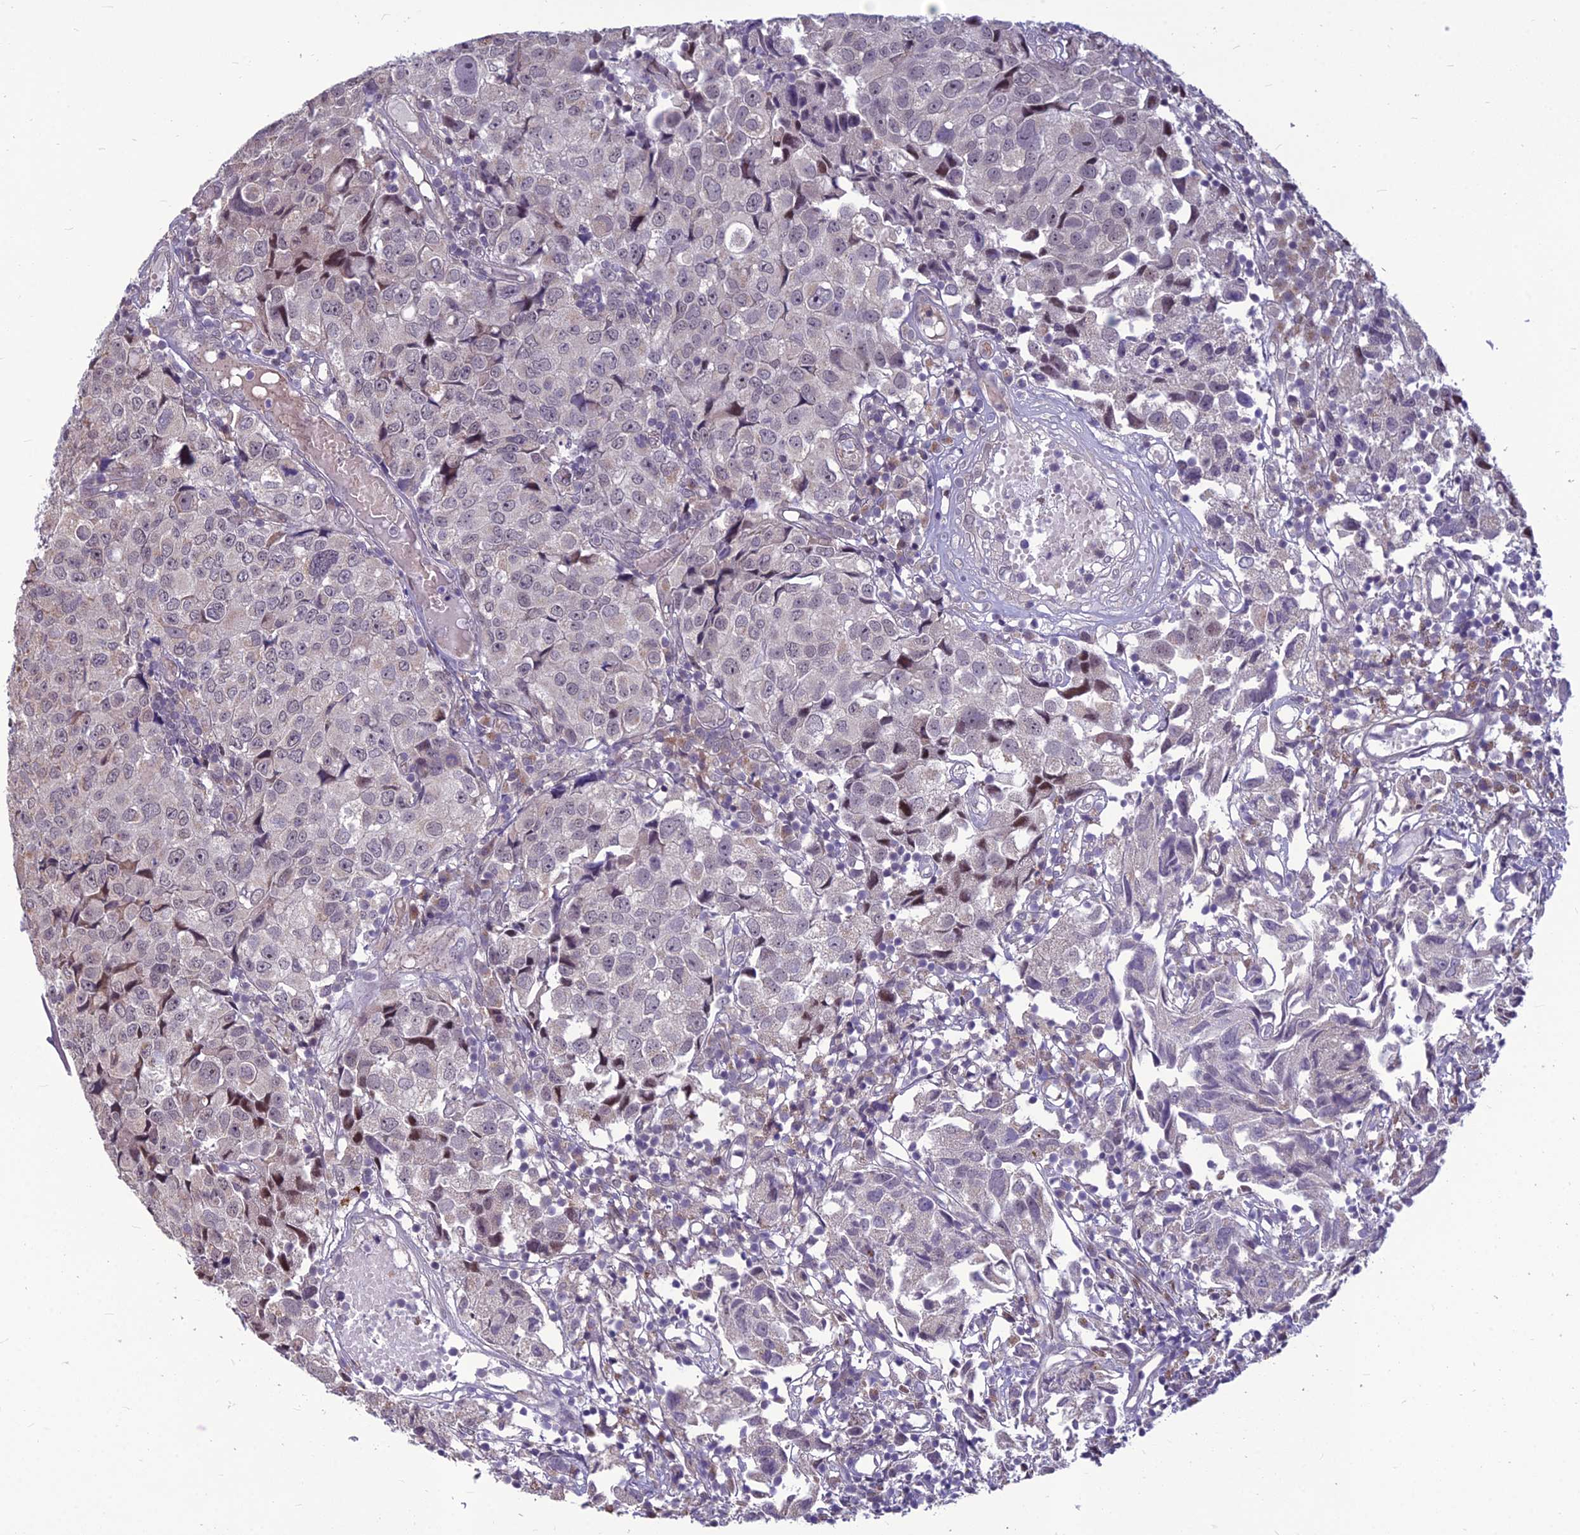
{"staining": {"intensity": "weak", "quantity": "<25%", "location": "nuclear"}, "tissue": "urothelial cancer", "cell_type": "Tumor cells", "image_type": "cancer", "snomed": [{"axis": "morphology", "description": "Urothelial carcinoma, High grade"}, {"axis": "topography", "description": "Urinary bladder"}], "caption": "This is an immunohistochemistry (IHC) micrograph of urothelial cancer. There is no staining in tumor cells.", "gene": "FBRS", "patient": {"sex": "female", "age": 75}}